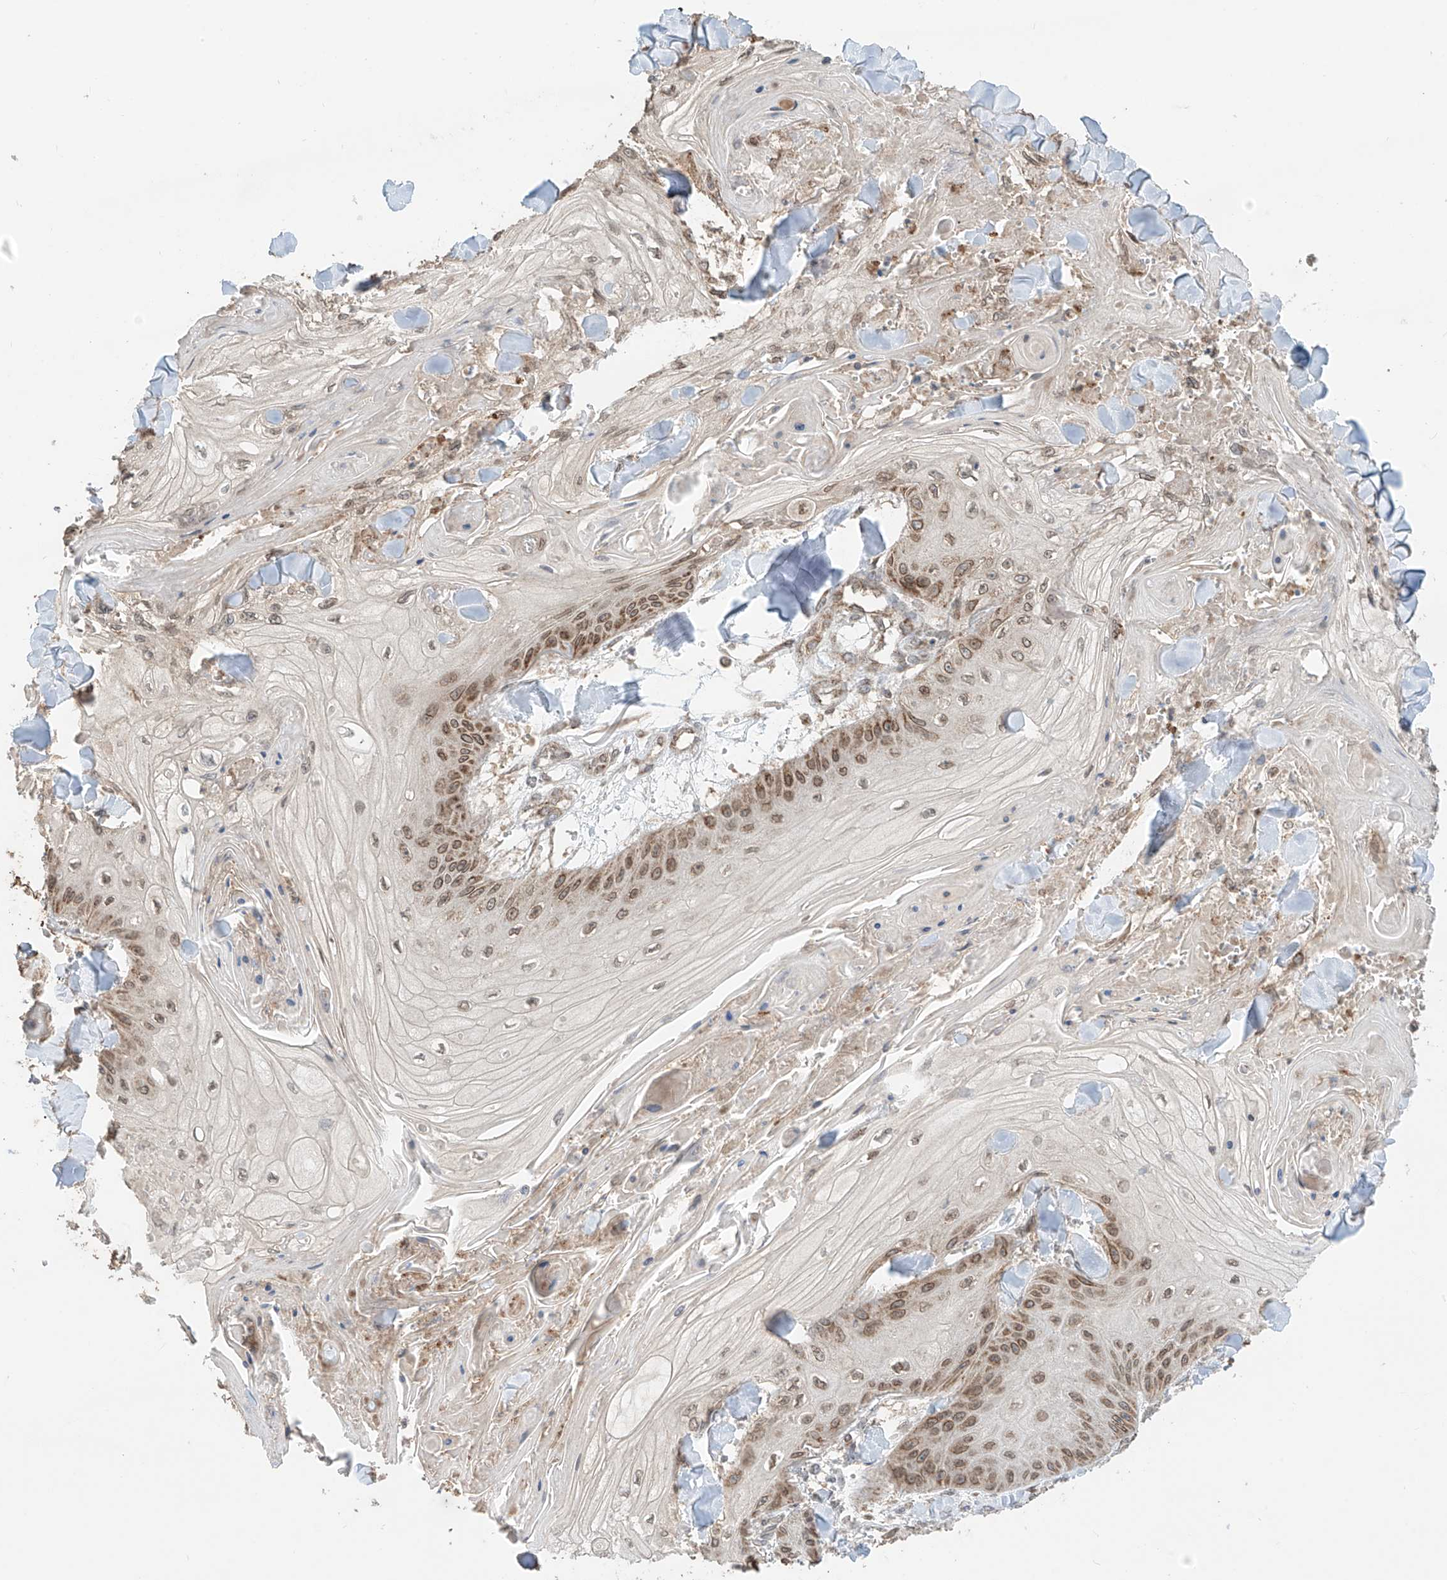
{"staining": {"intensity": "moderate", "quantity": "<25%", "location": "nuclear"}, "tissue": "skin cancer", "cell_type": "Tumor cells", "image_type": "cancer", "snomed": [{"axis": "morphology", "description": "Squamous cell carcinoma, NOS"}, {"axis": "topography", "description": "Skin"}], "caption": "Skin cancer (squamous cell carcinoma) tissue reveals moderate nuclear expression in about <25% of tumor cells, visualized by immunohistochemistry.", "gene": "AHCTF1", "patient": {"sex": "male", "age": 74}}